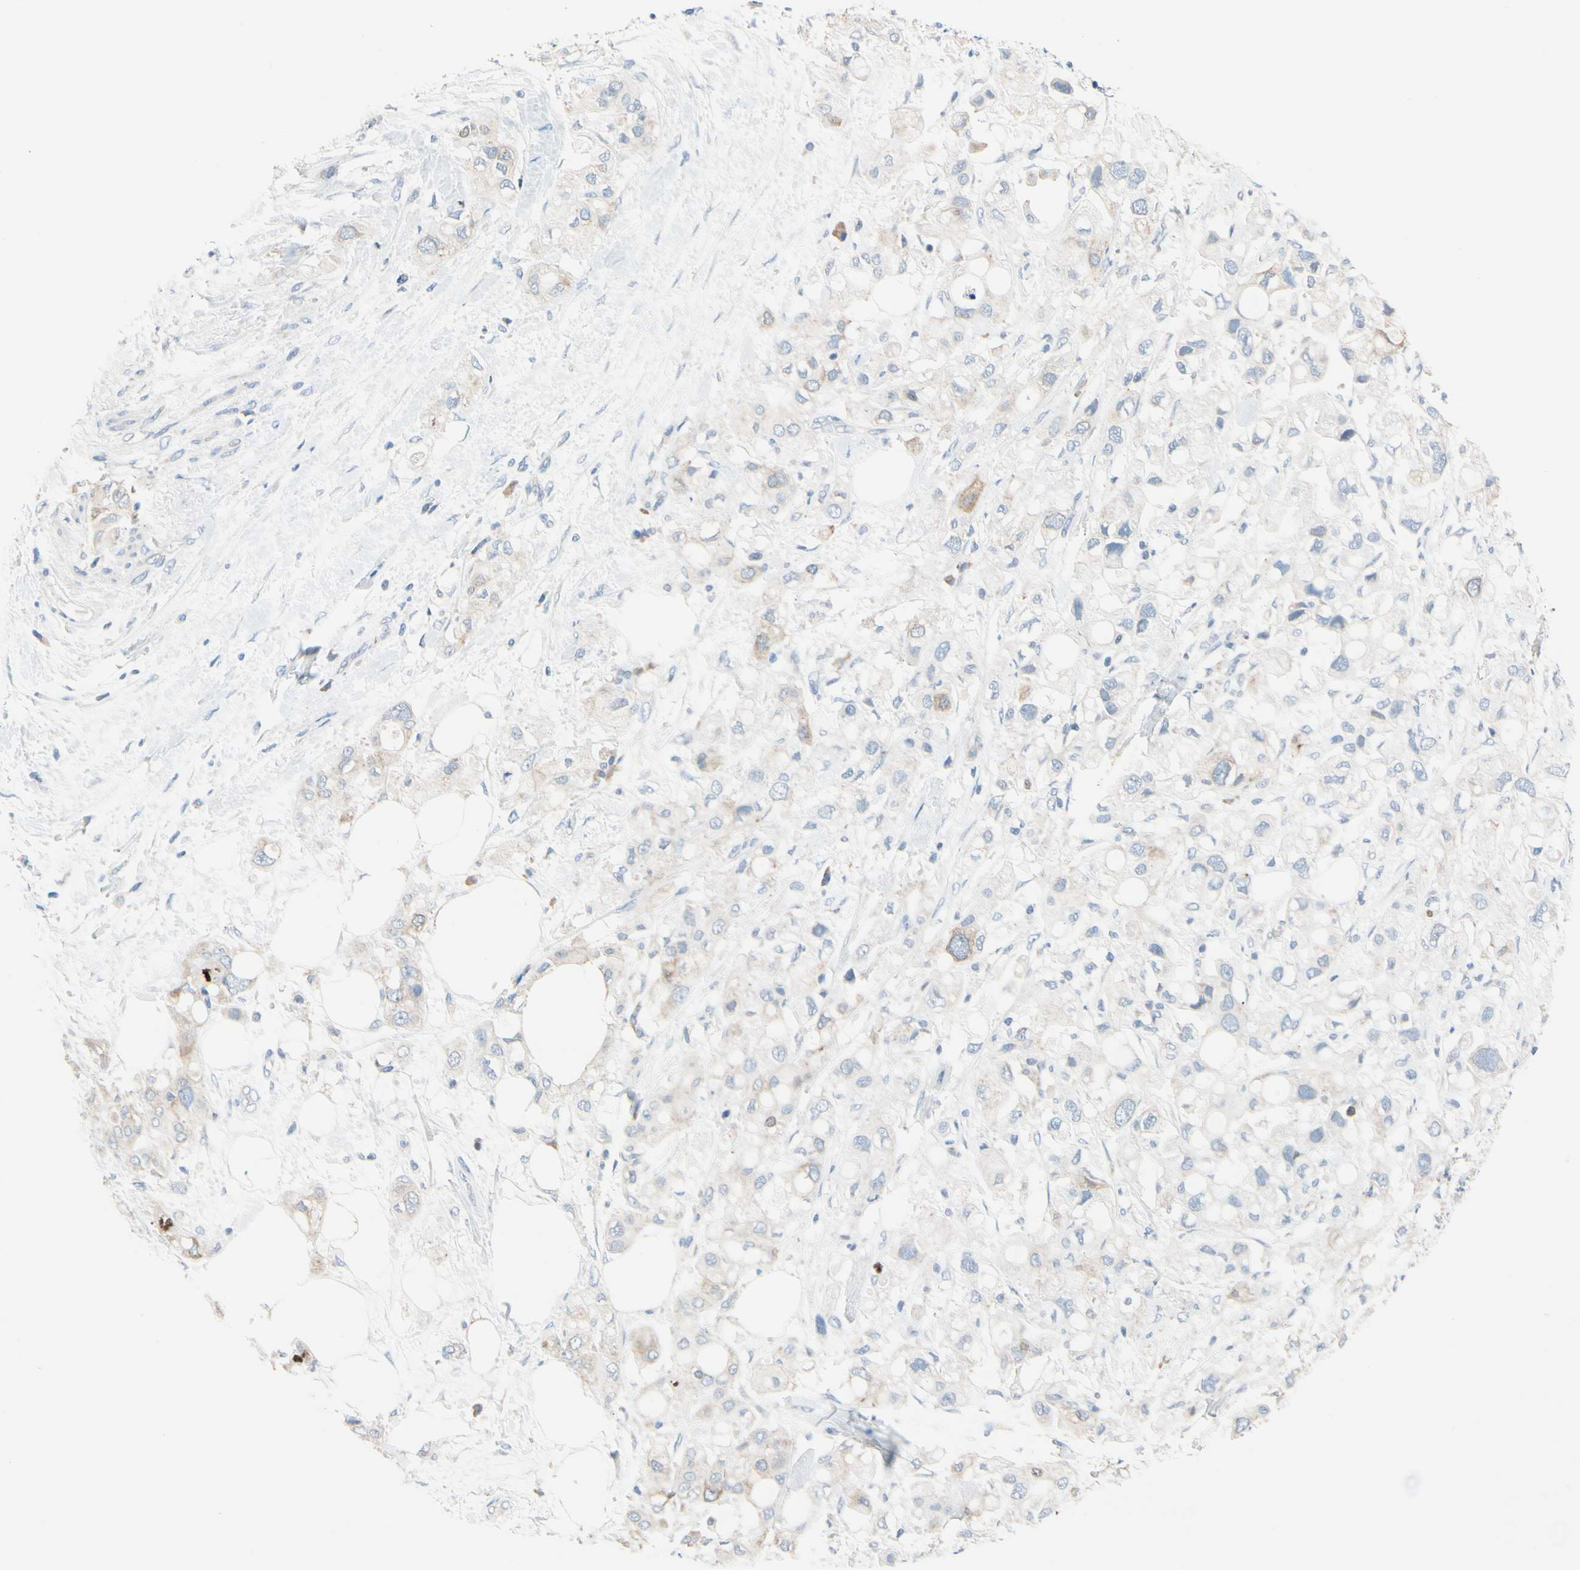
{"staining": {"intensity": "weak", "quantity": "25%-75%", "location": "cytoplasmic/membranous"}, "tissue": "pancreatic cancer", "cell_type": "Tumor cells", "image_type": "cancer", "snomed": [{"axis": "morphology", "description": "Adenocarcinoma, NOS"}, {"axis": "topography", "description": "Pancreas"}], "caption": "Protein staining of pancreatic cancer (adenocarcinoma) tissue exhibits weak cytoplasmic/membranous expression in approximately 25%-75% of tumor cells. Nuclei are stained in blue.", "gene": "CKAP2", "patient": {"sex": "female", "age": 56}}